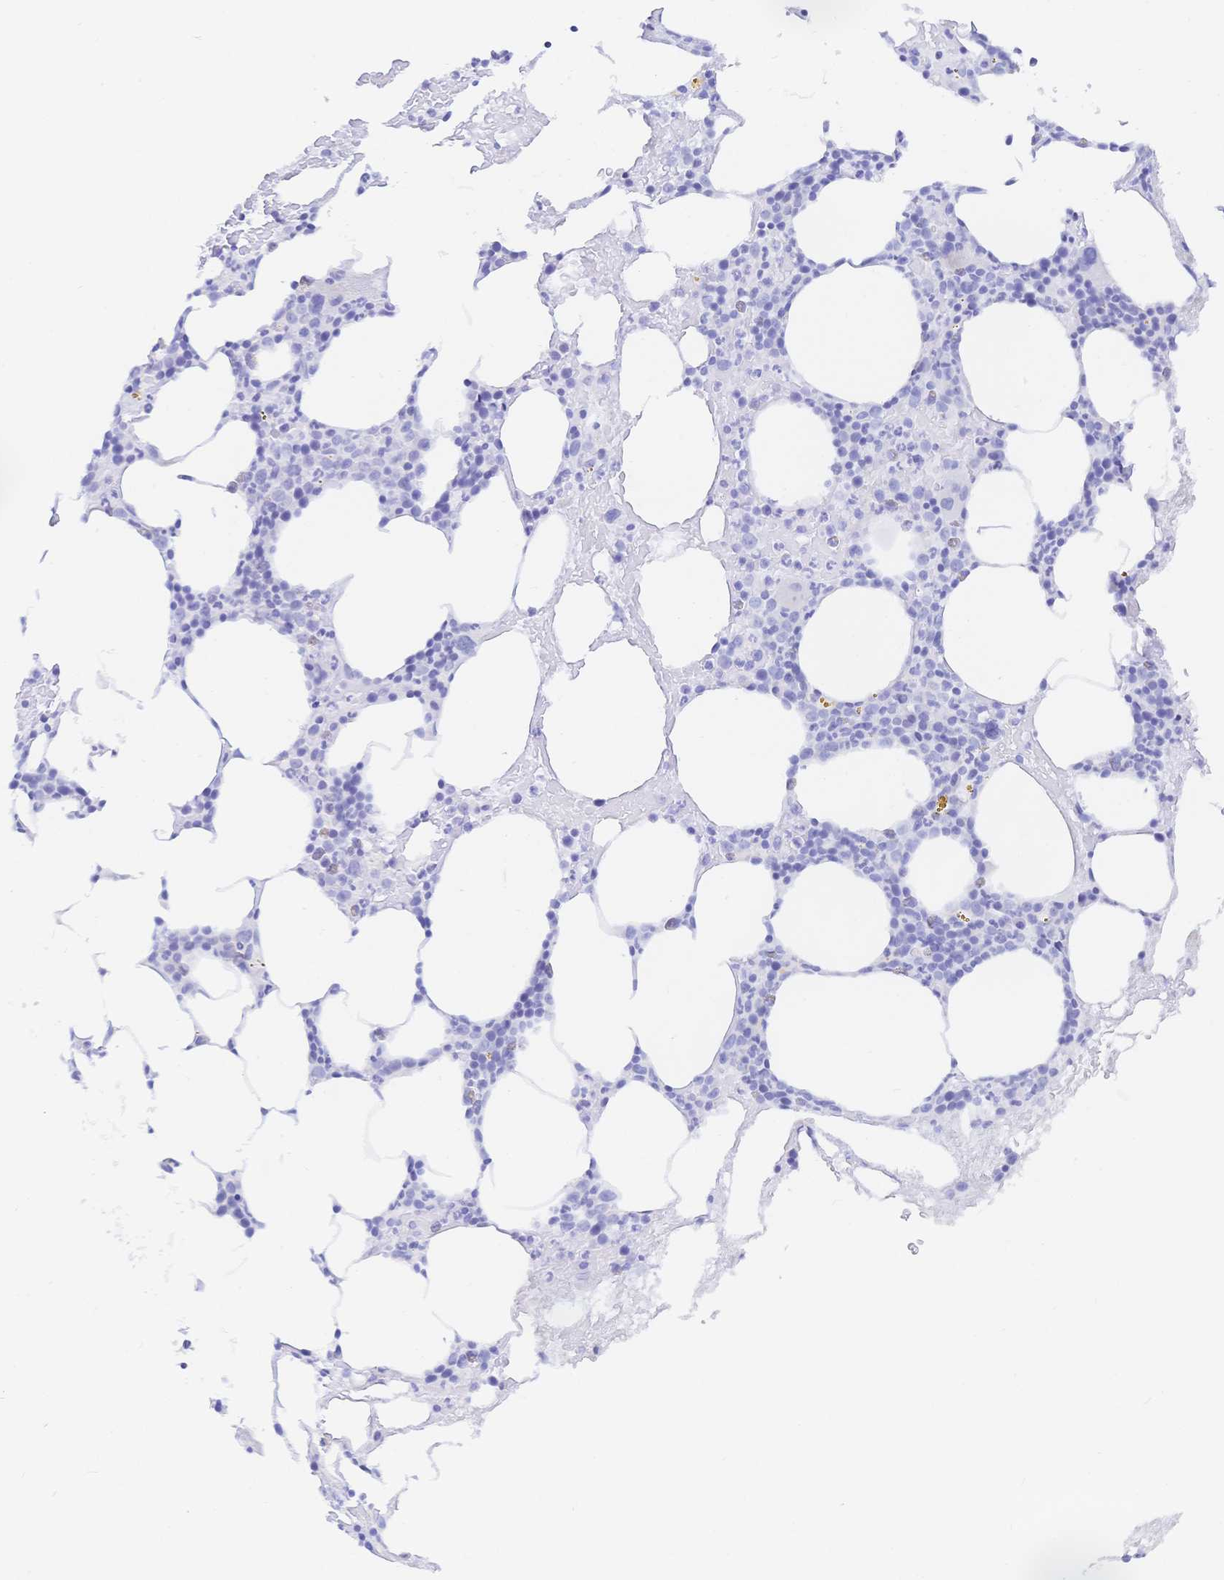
{"staining": {"intensity": "negative", "quantity": "none", "location": "none"}, "tissue": "bone marrow", "cell_type": "Hematopoietic cells", "image_type": "normal", "snomed": [{"axis": "morphology", "description": "Normal tissue, NOS"}, {"axis": "topography", "description": "Bone marrow"}], "caption": "Hematopoietic cells show no significant protein positivity in benign bone marrow.", "gene": "KCNH6", "patient": {"sex": "female", "age": 62}}